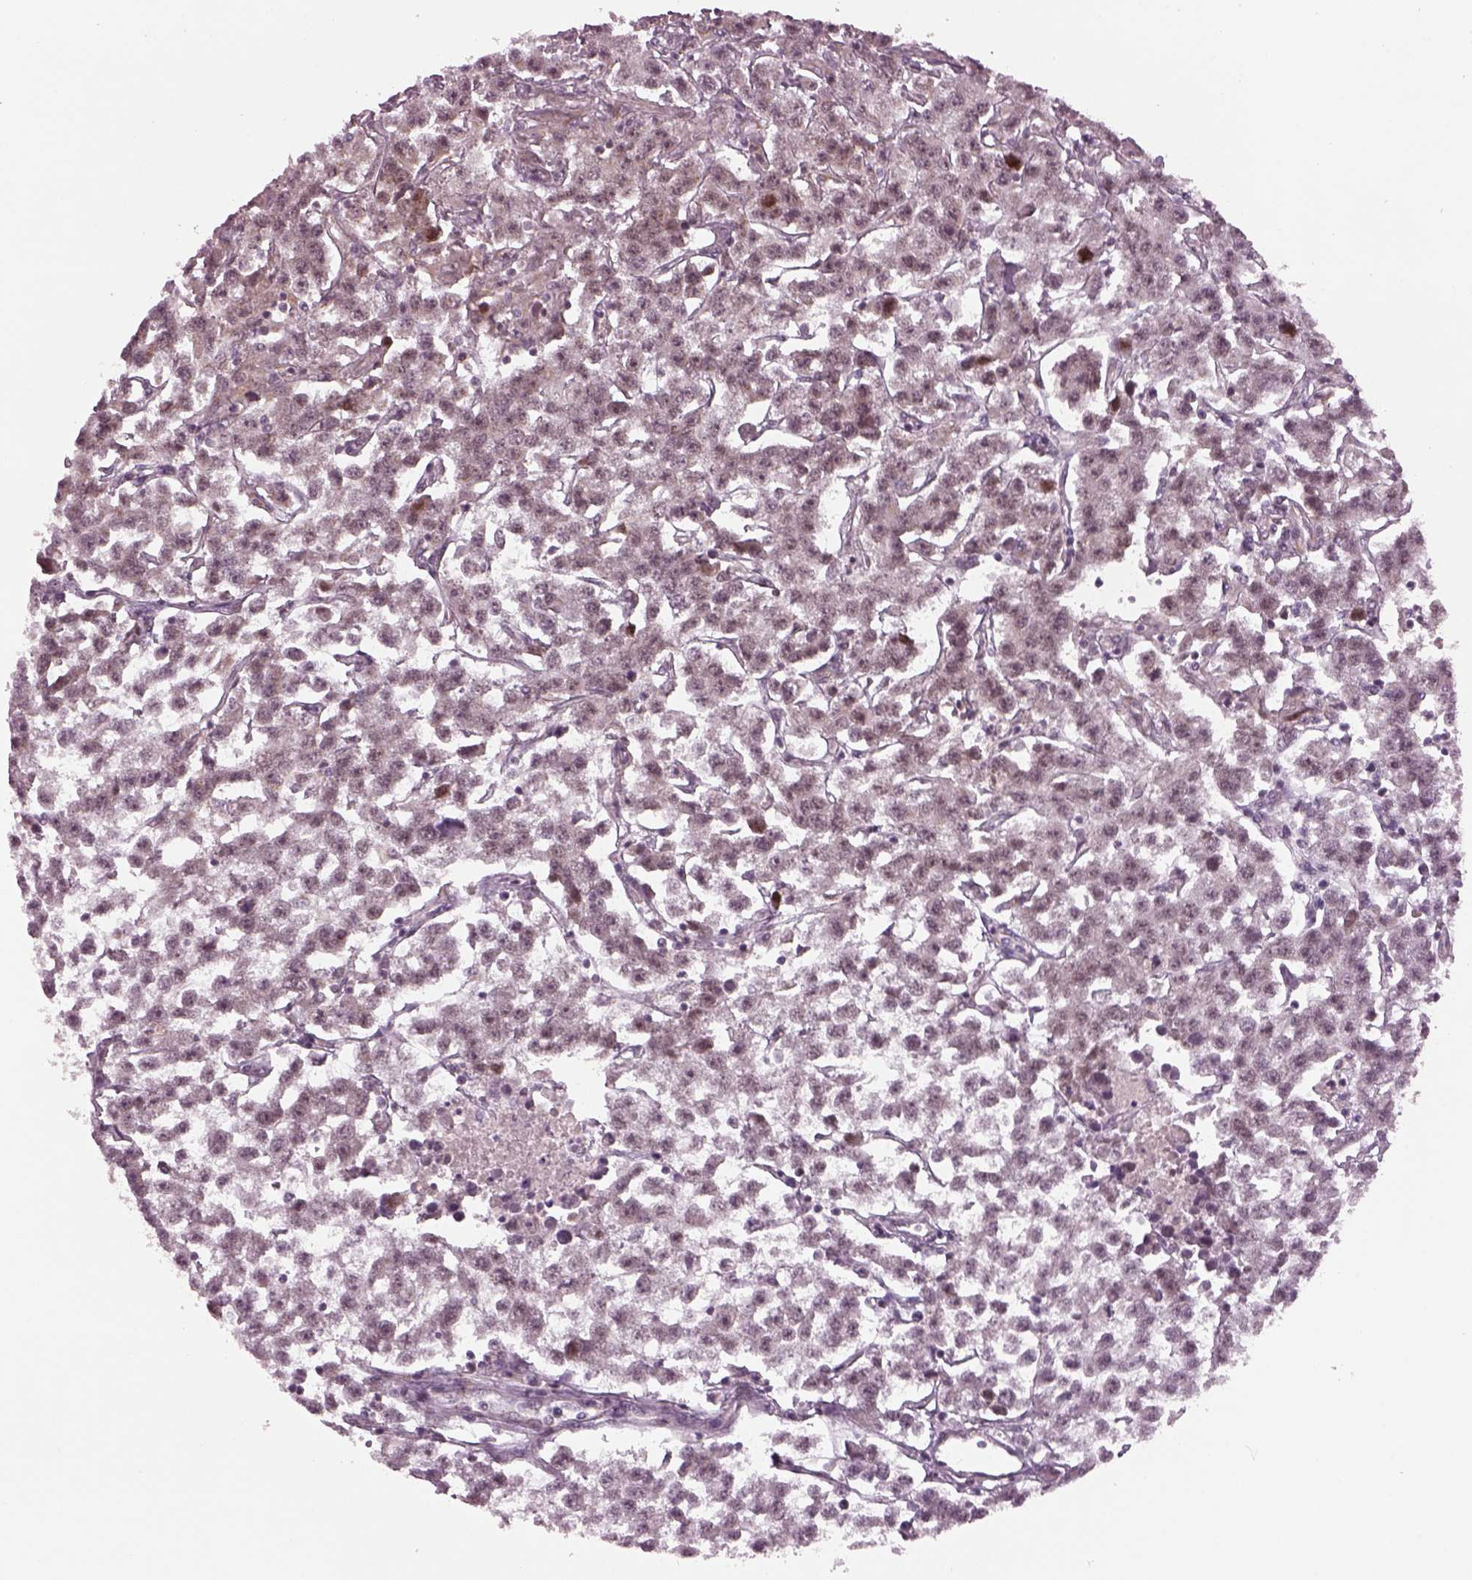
{"staining": {"intensity": "negative", "quantity": "none", "location": "none"}, "tissue": "testis cancer", "cell_type": "Tumor cells", "image_type": "cancer", "snomed": [{"axis": "morphology", "description": "Seminoma, NOS"}, {"axis": "topography", "description": "Testis"}], "caption": "A high-resolution histopathology image shows IHC staining of seminoma (testis), which displays no significant staining in tumor cells. Brightfield microscopy of immunohistochemistry stained with DAB (3,3'-diaminobenzidine) (brown) and hematoxylin (blue), captured at high magnification.", "gene": "RUFY3", "patient": {"sex": "male", "age": 59}}